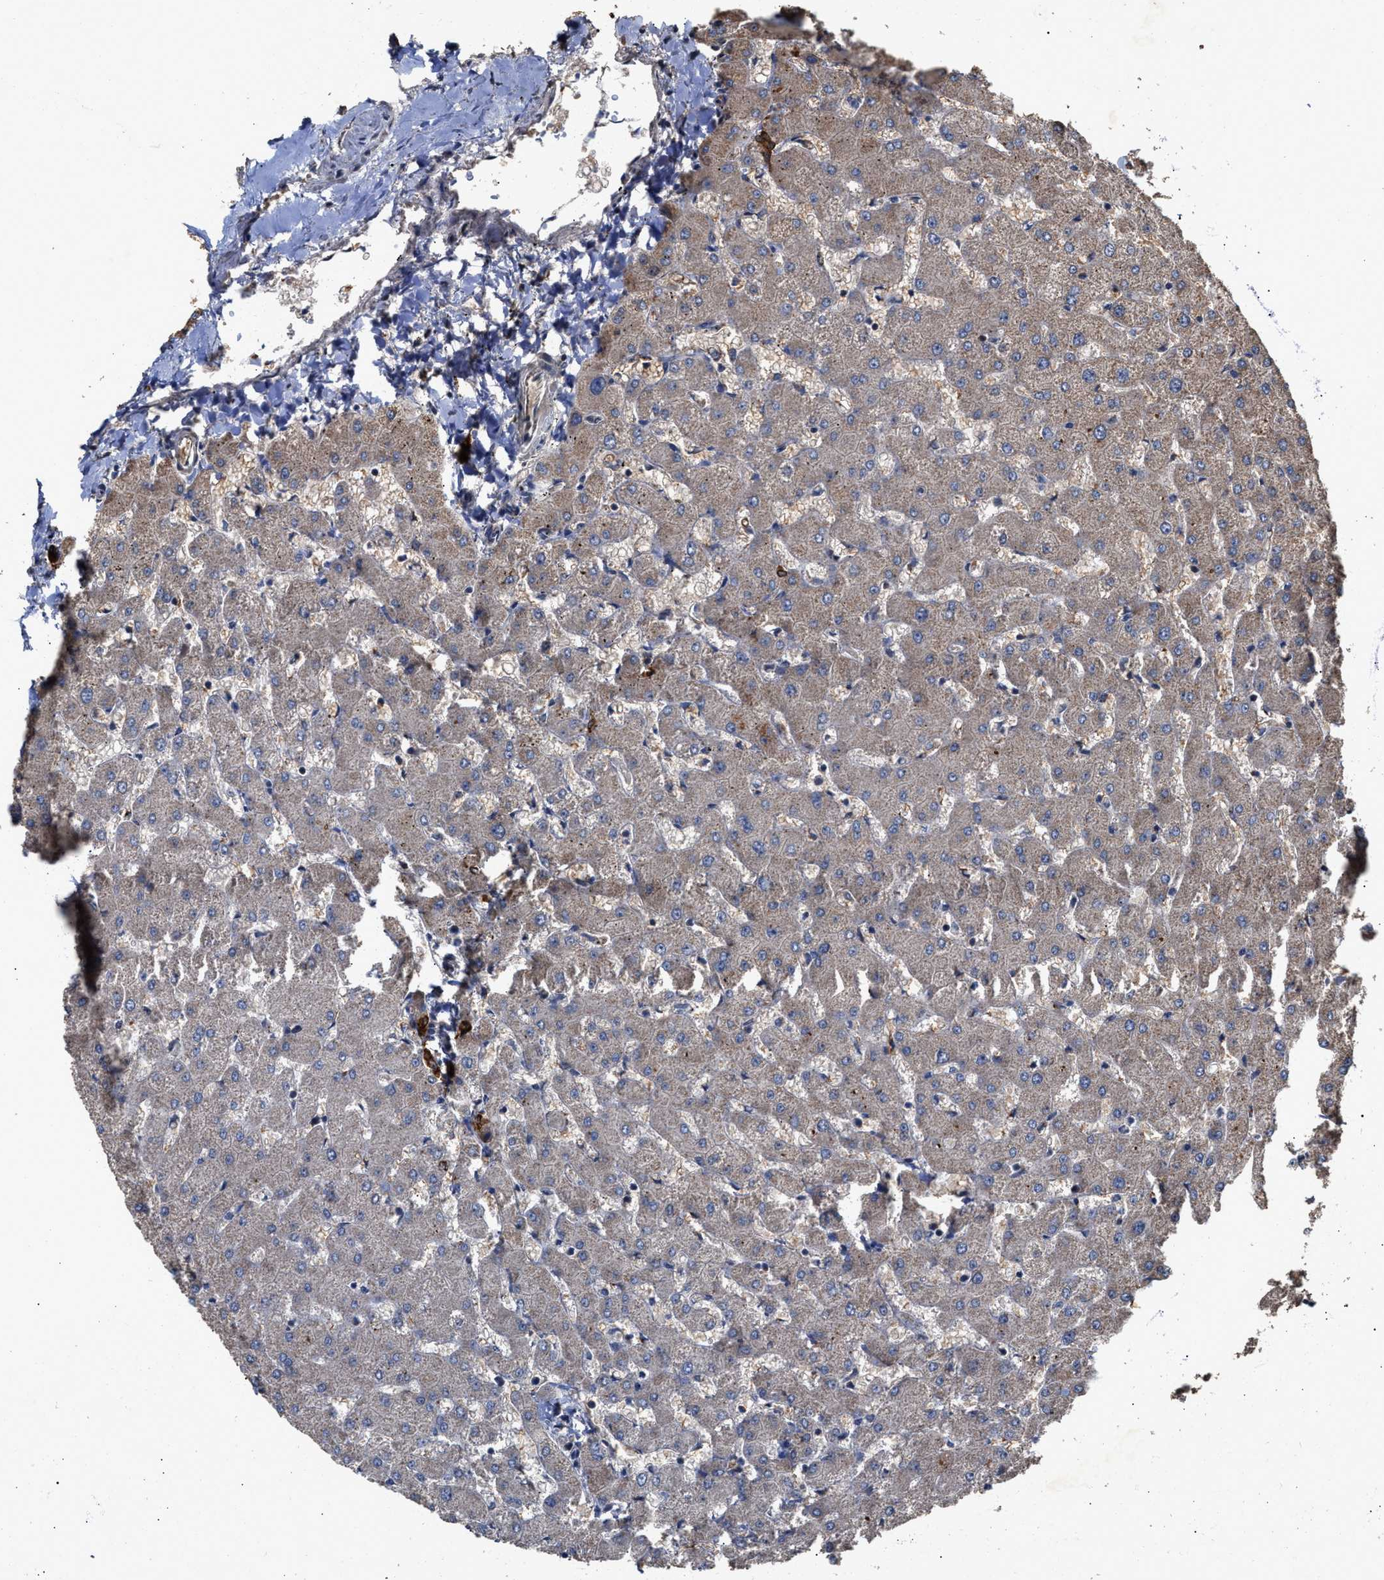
{"staining": {"intensity": "strong", "quantity": ">75%", "location": "cytoplasmic/membranous"}, "tissue": "liver", "cell_type": "Cholangiocytes", "image_type": "normal", "snomed": [{"axis": "morphology", "description": "Normal tissue, NOS"}, {"axis": "topography", "description": "Liver"}], "caption": "Immunohistochemistry micrograph of normal liver: liver stained using immunohistochemistry displays high levels of strong protein expression localized specifically in the cytoplasmic/membranous of cholangiocytes, appearing as a cytoplasmic/membranous brown color.", "gene": "ZNHIT6", "patient": {"sex": "female", "age": 63}}